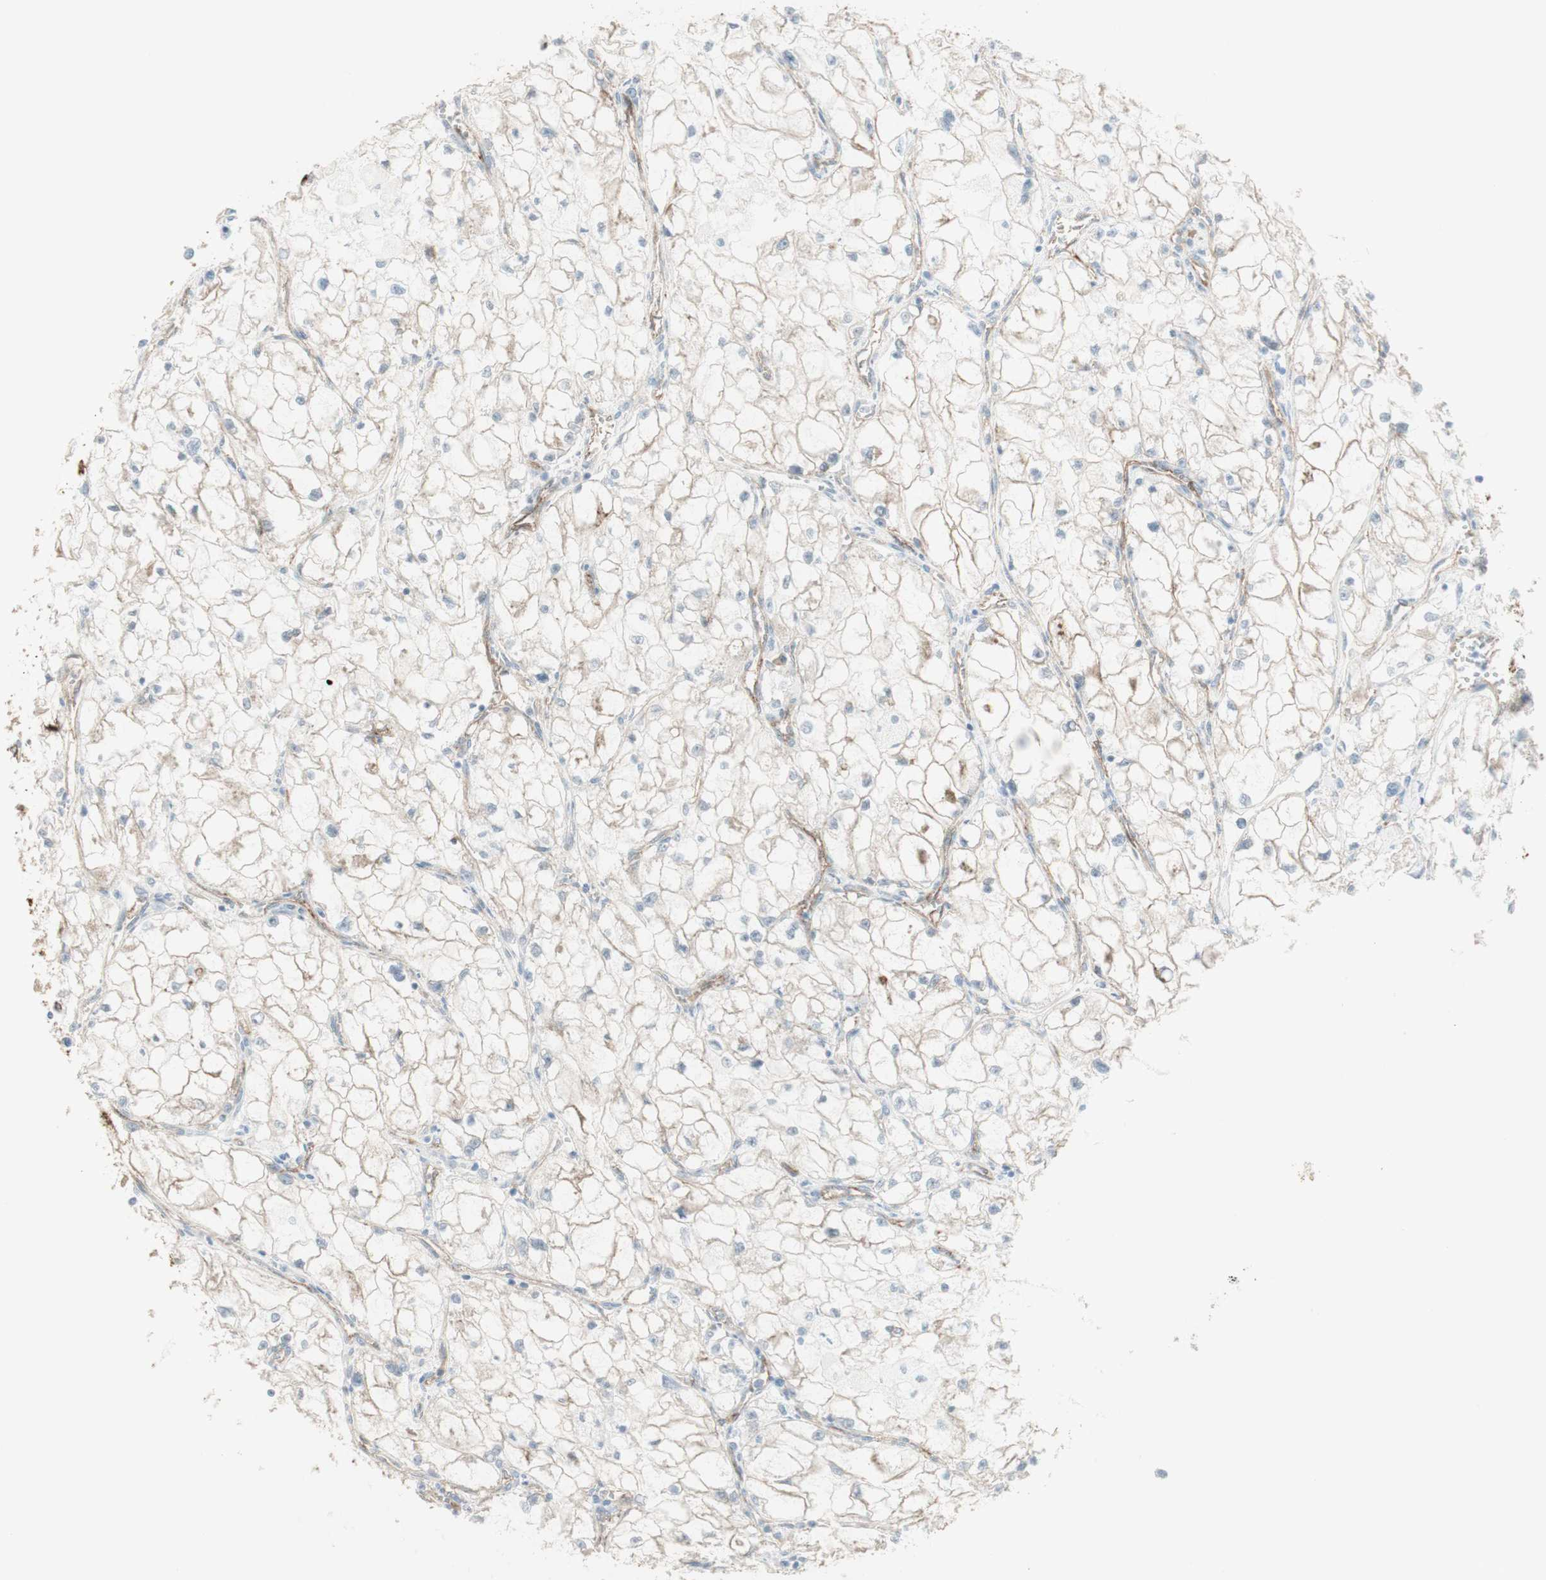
{"staining": {"intensity": "moderate", "quantity": "25%-75%", "location": "cytoplasmic/membranous"}, "tissue": "renal cancer", "cell_type": "Tumor cells", "image_type": "cancer", "snomed": [{"axis": "morphology", "description": "Adenocarcinoma, NOS"}, {"axis": "topography", "description": "Kidney"}], "caption": "Renal adenocarcinoma stained with a brown dye demonstrates moderate cytoplasmic/membranous positive positivity in about 25%-75% of tumor cells.", "gene": "MYO6", "patient": {"sex": "female", "age": 70}}